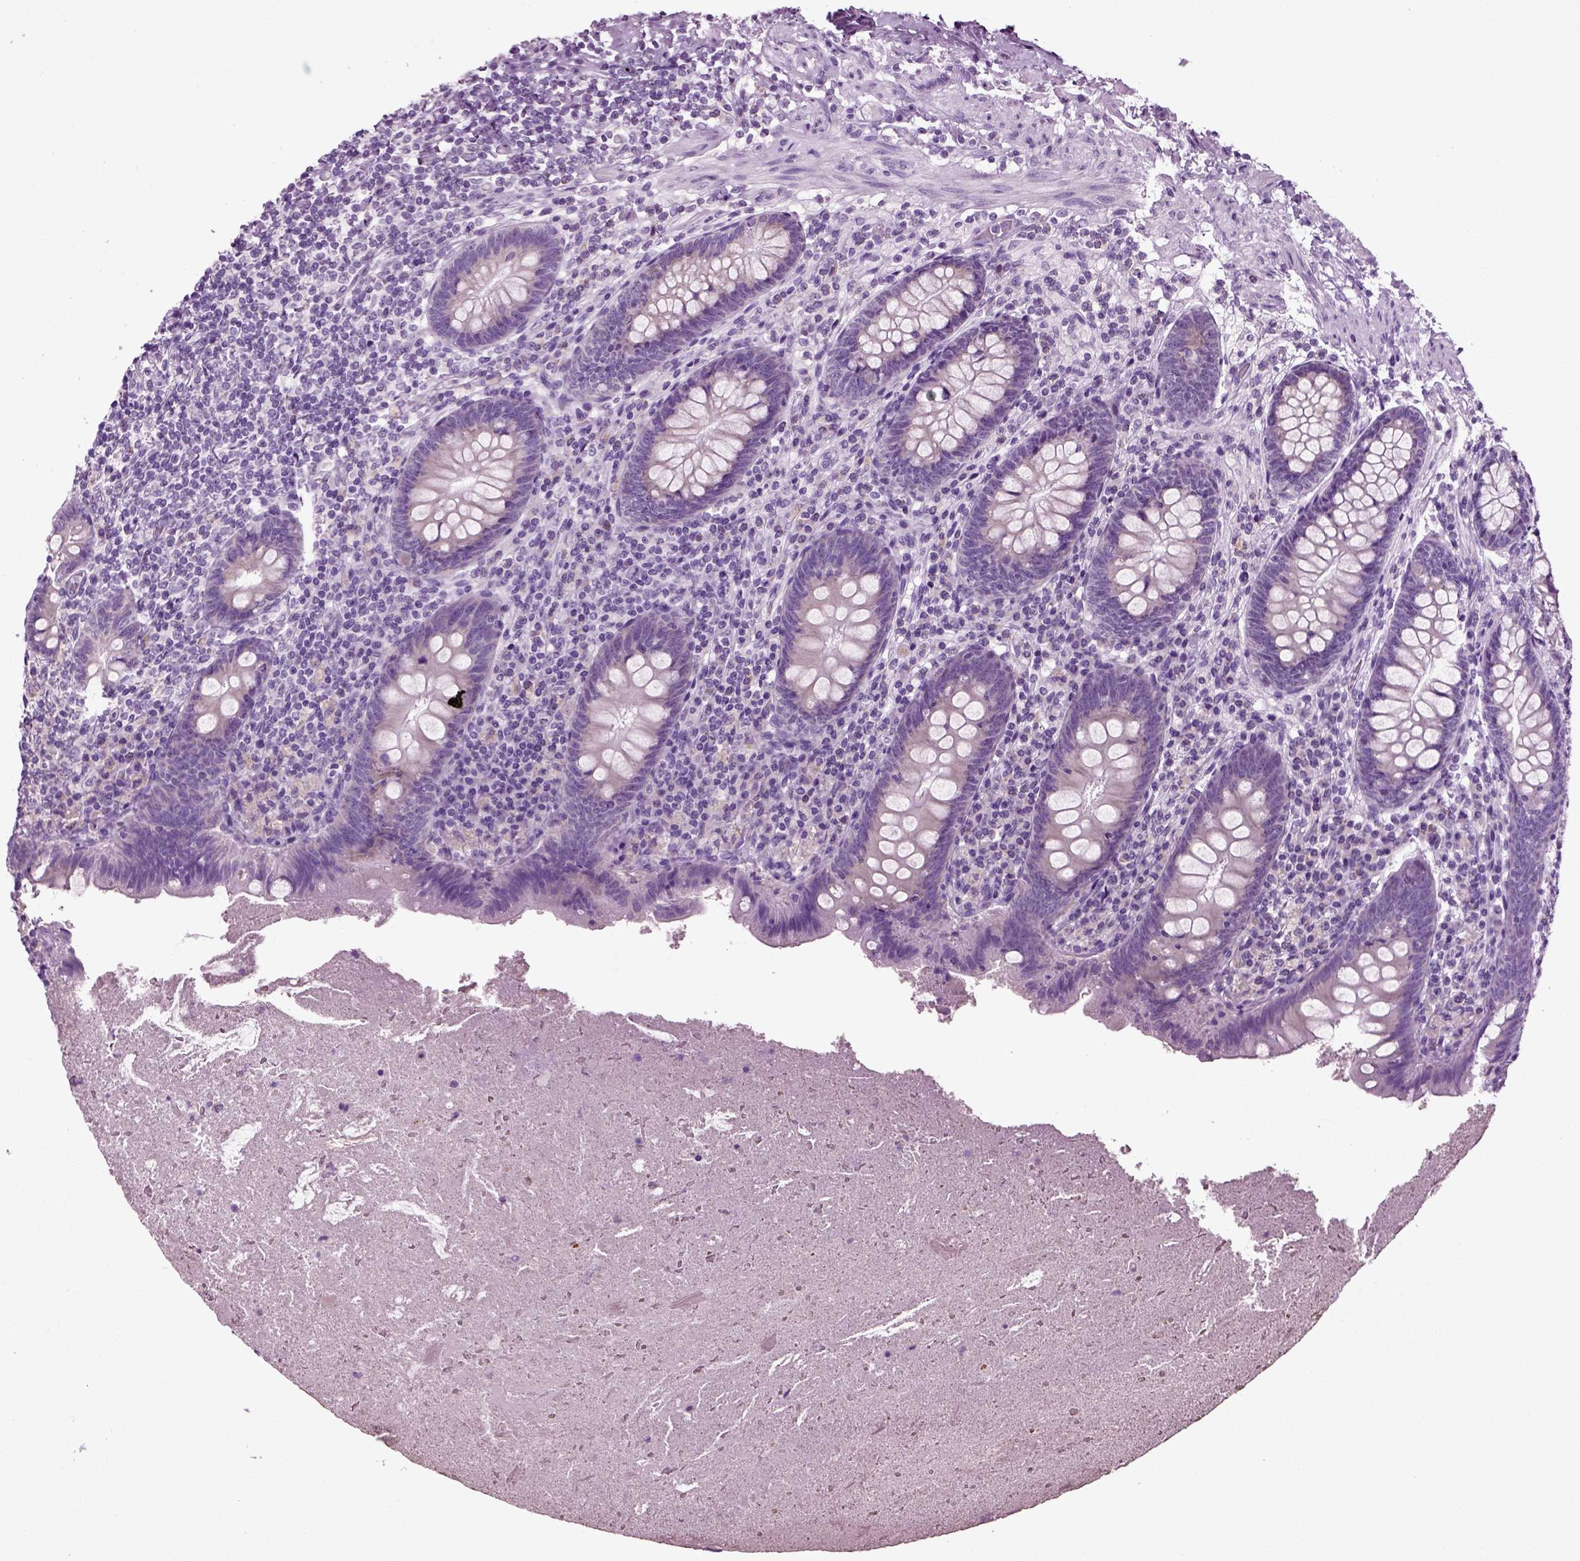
{"staining": {"intensity": "negative", "quantity": "none", "location": "none"}, "tissue": "appendix", "cell_type": "Glandular cells", "image_type": "normal", "snomed": [{"axis": "morphology", "description": "Normal tissue, NOS"}, {"axis": "topography", "description": "Appendix"}], "caption": "Glandular cells show no significant staining in normal appendix.", "gene": "DNAH10", "patient": {"sex": "male", "age": 47}}